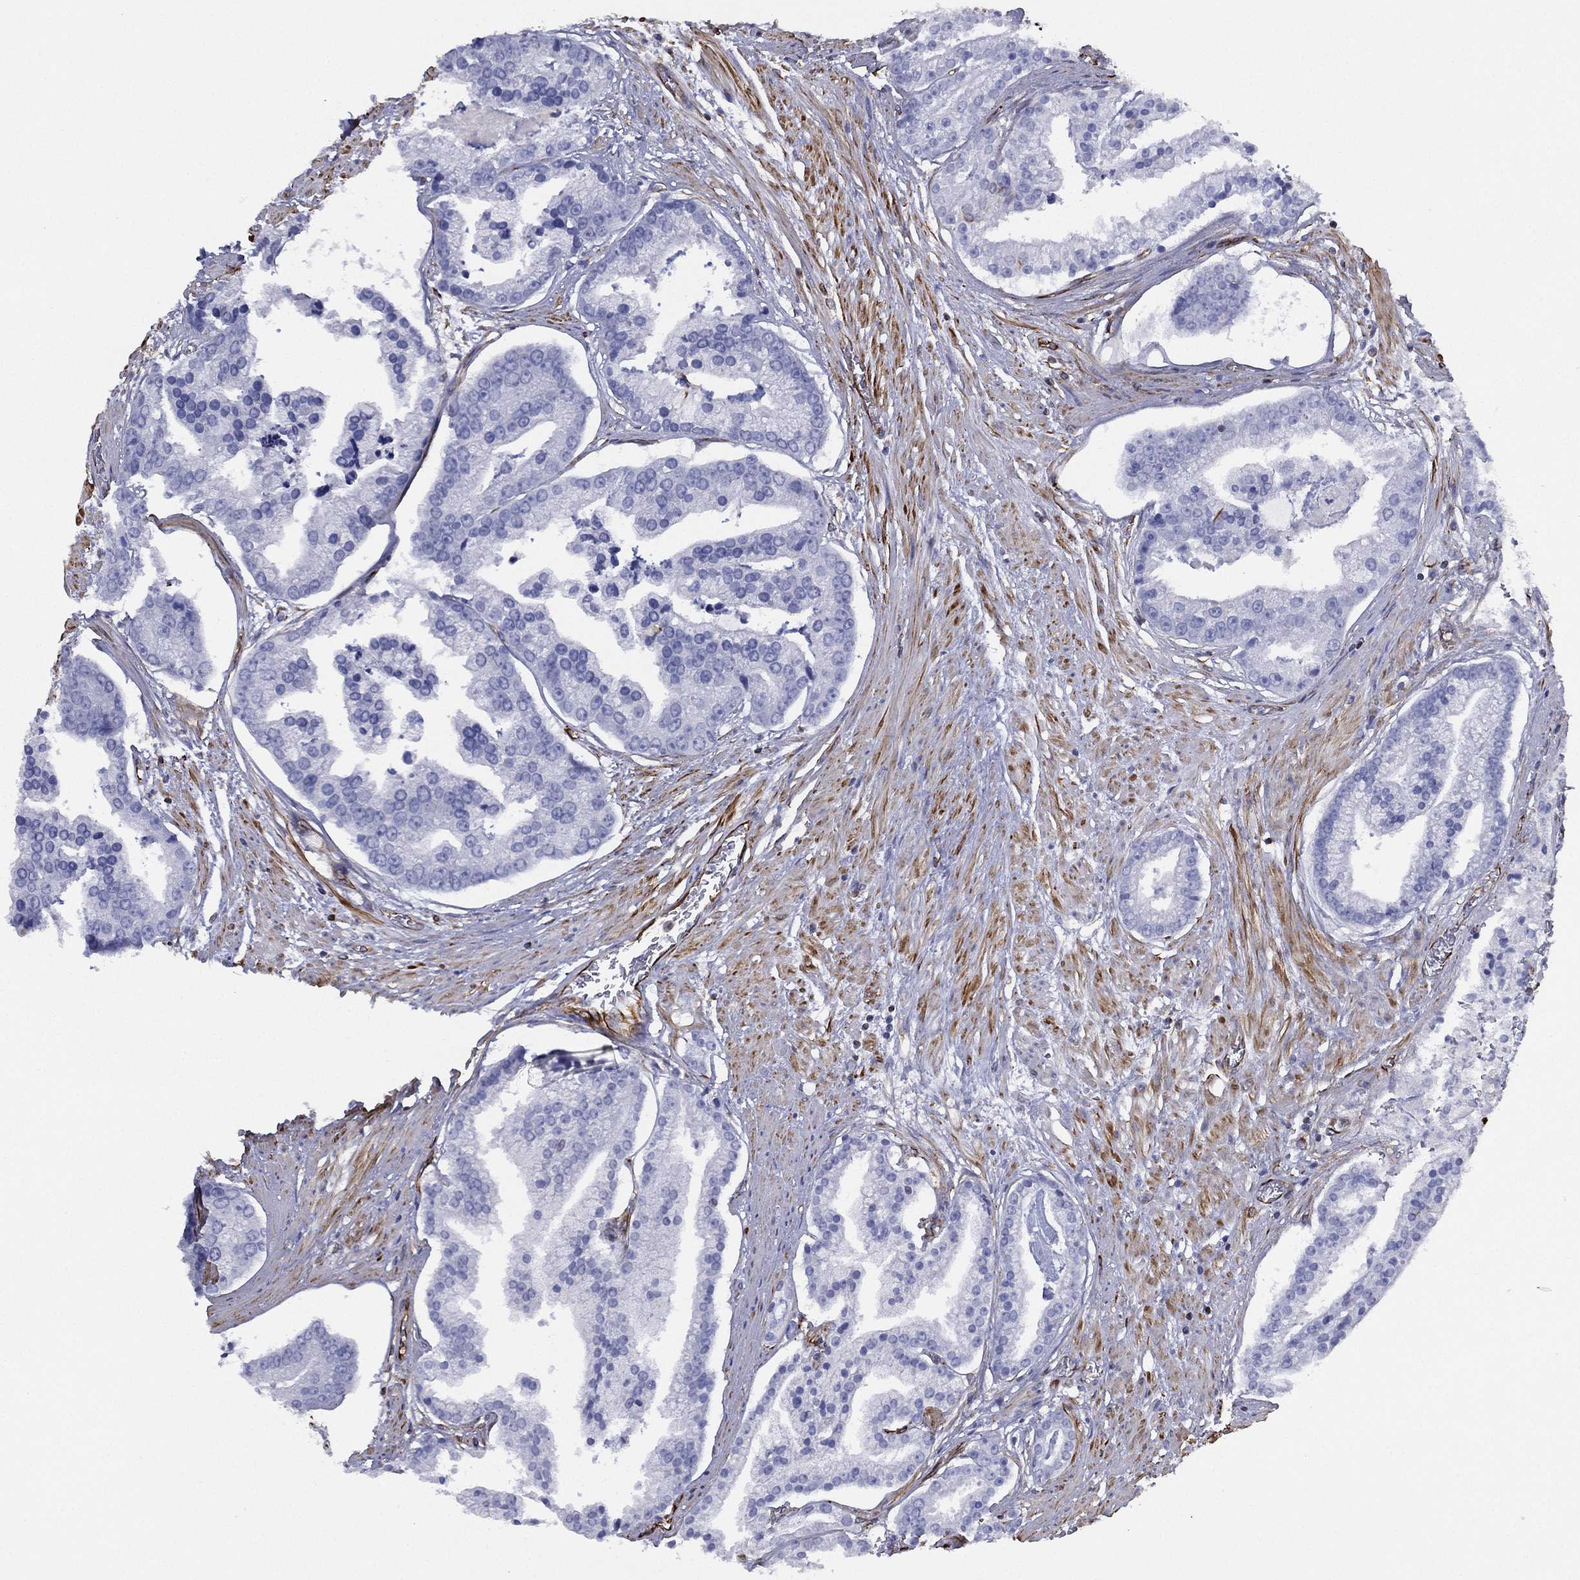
{"staining": {"intensity": "negative", "quantity": "none", "location": "none"}, "tissue": "prostate cancer", "cell_type": "Tumor cells", "image_type": "cancer", "snomed": [{"axis": "morphology", "description": "Adenocarcinoma, NOS"}, {"axis": "topography", "description": "Prostate and seminal vesicle, NOS"}, {"axis": "topography", "description": "Prostate"}], "caption": "The IHC micrograph has no significant positivity in tumor cells of prostate cancer (adenocarcinoma) tissue. Nuclei are stained in blue.", "gene": "MAS1", "patient": {"sex": "male", "age": 44}}